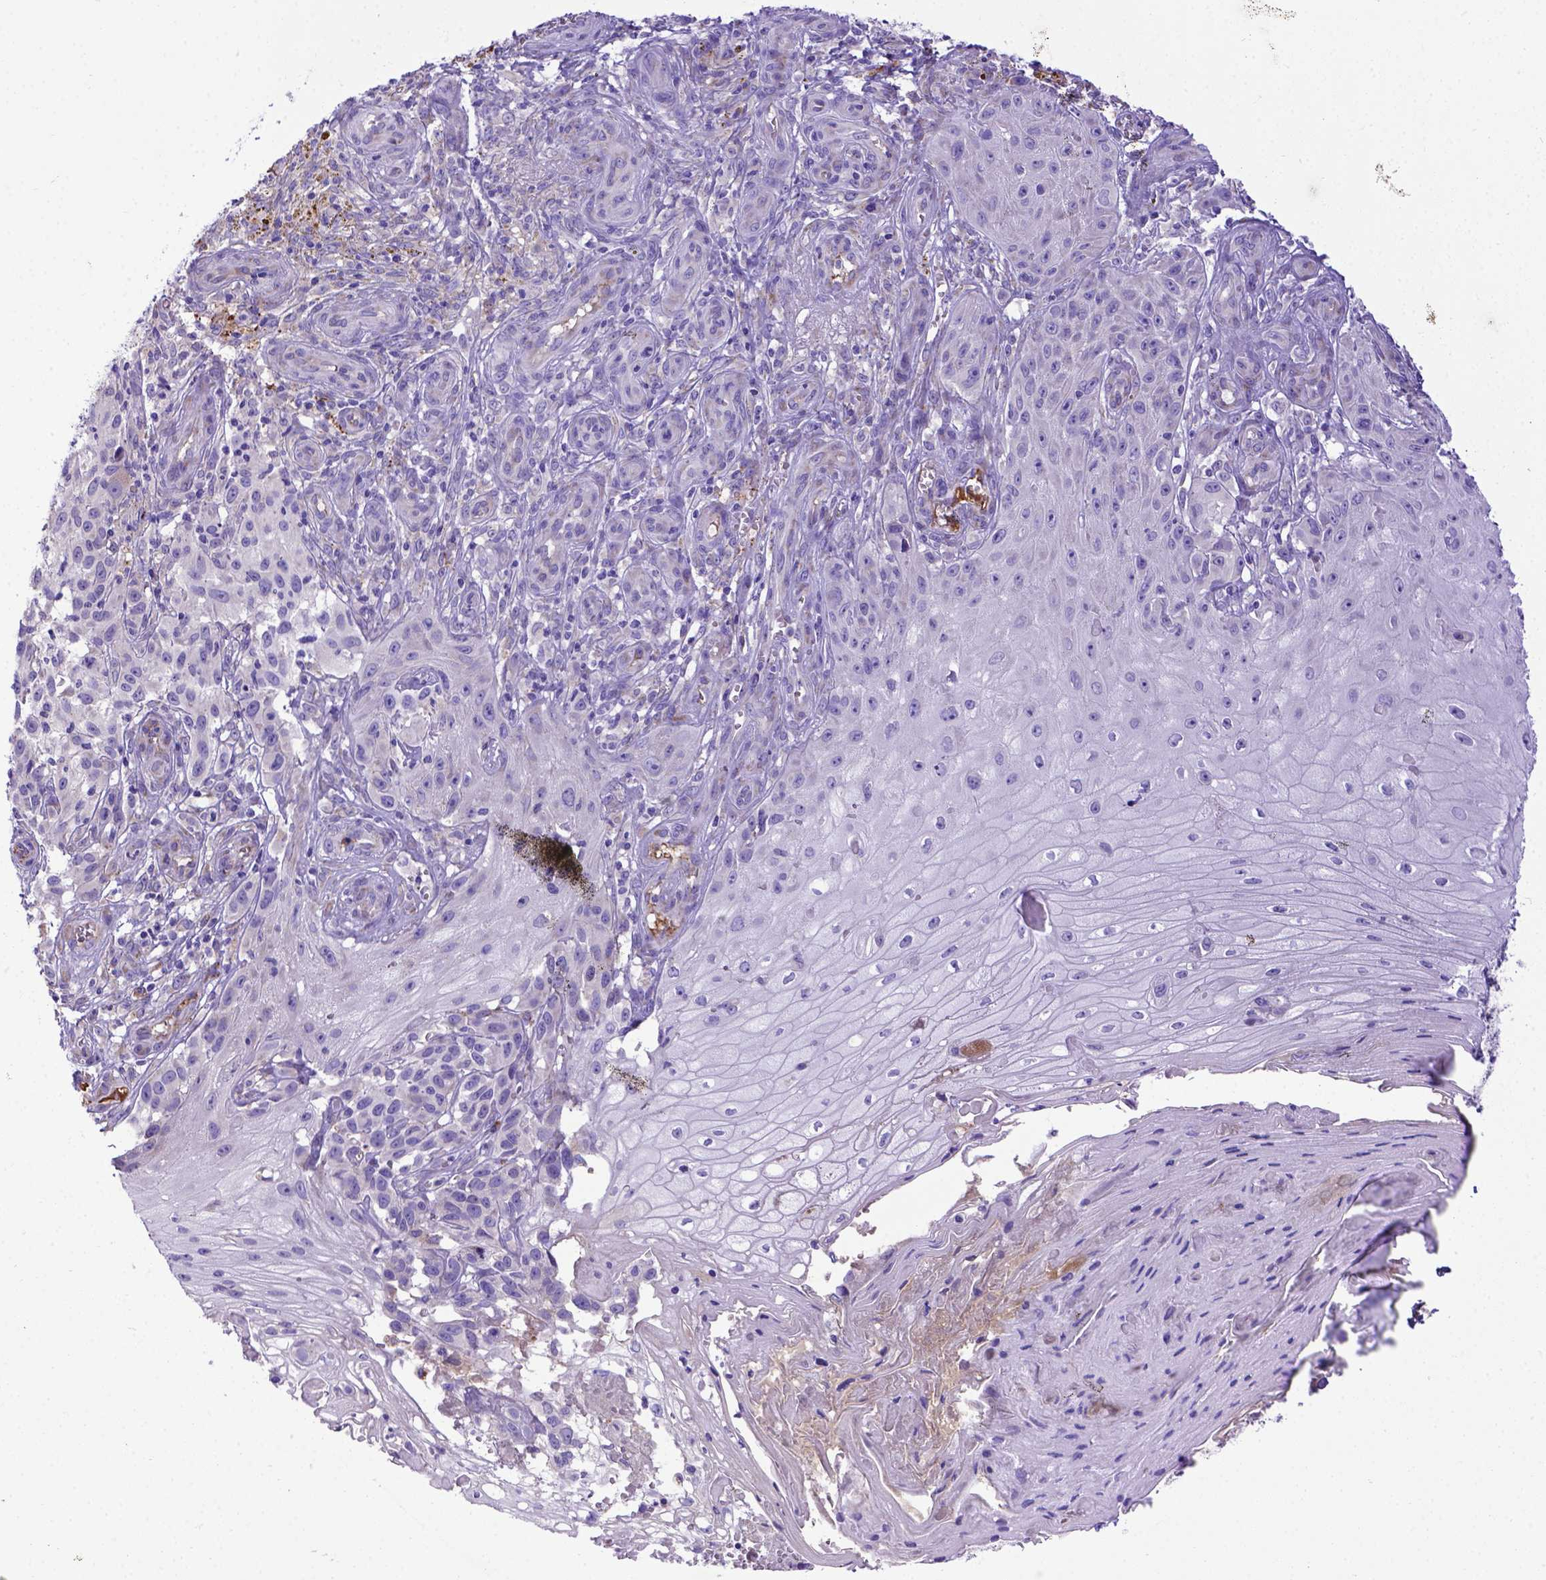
{"staining": {"intensity": "negative", "quantity": "none", "location": "none"}, "tissue": "melanoma", "cell_type": "Tumor cells", "image_type": "cancer", "snomed": [{"axis": "morphology", "description": "Malignant melanoma, NOS"}, {"axis": "topography", "description": "Skin"}], "caption": "Malignant melanoma was stained to show a protein in brown. There is no significant positivity in tumor cells.", "gene": "CFAP300", "patient": {"sex": "female", "age": 53}}